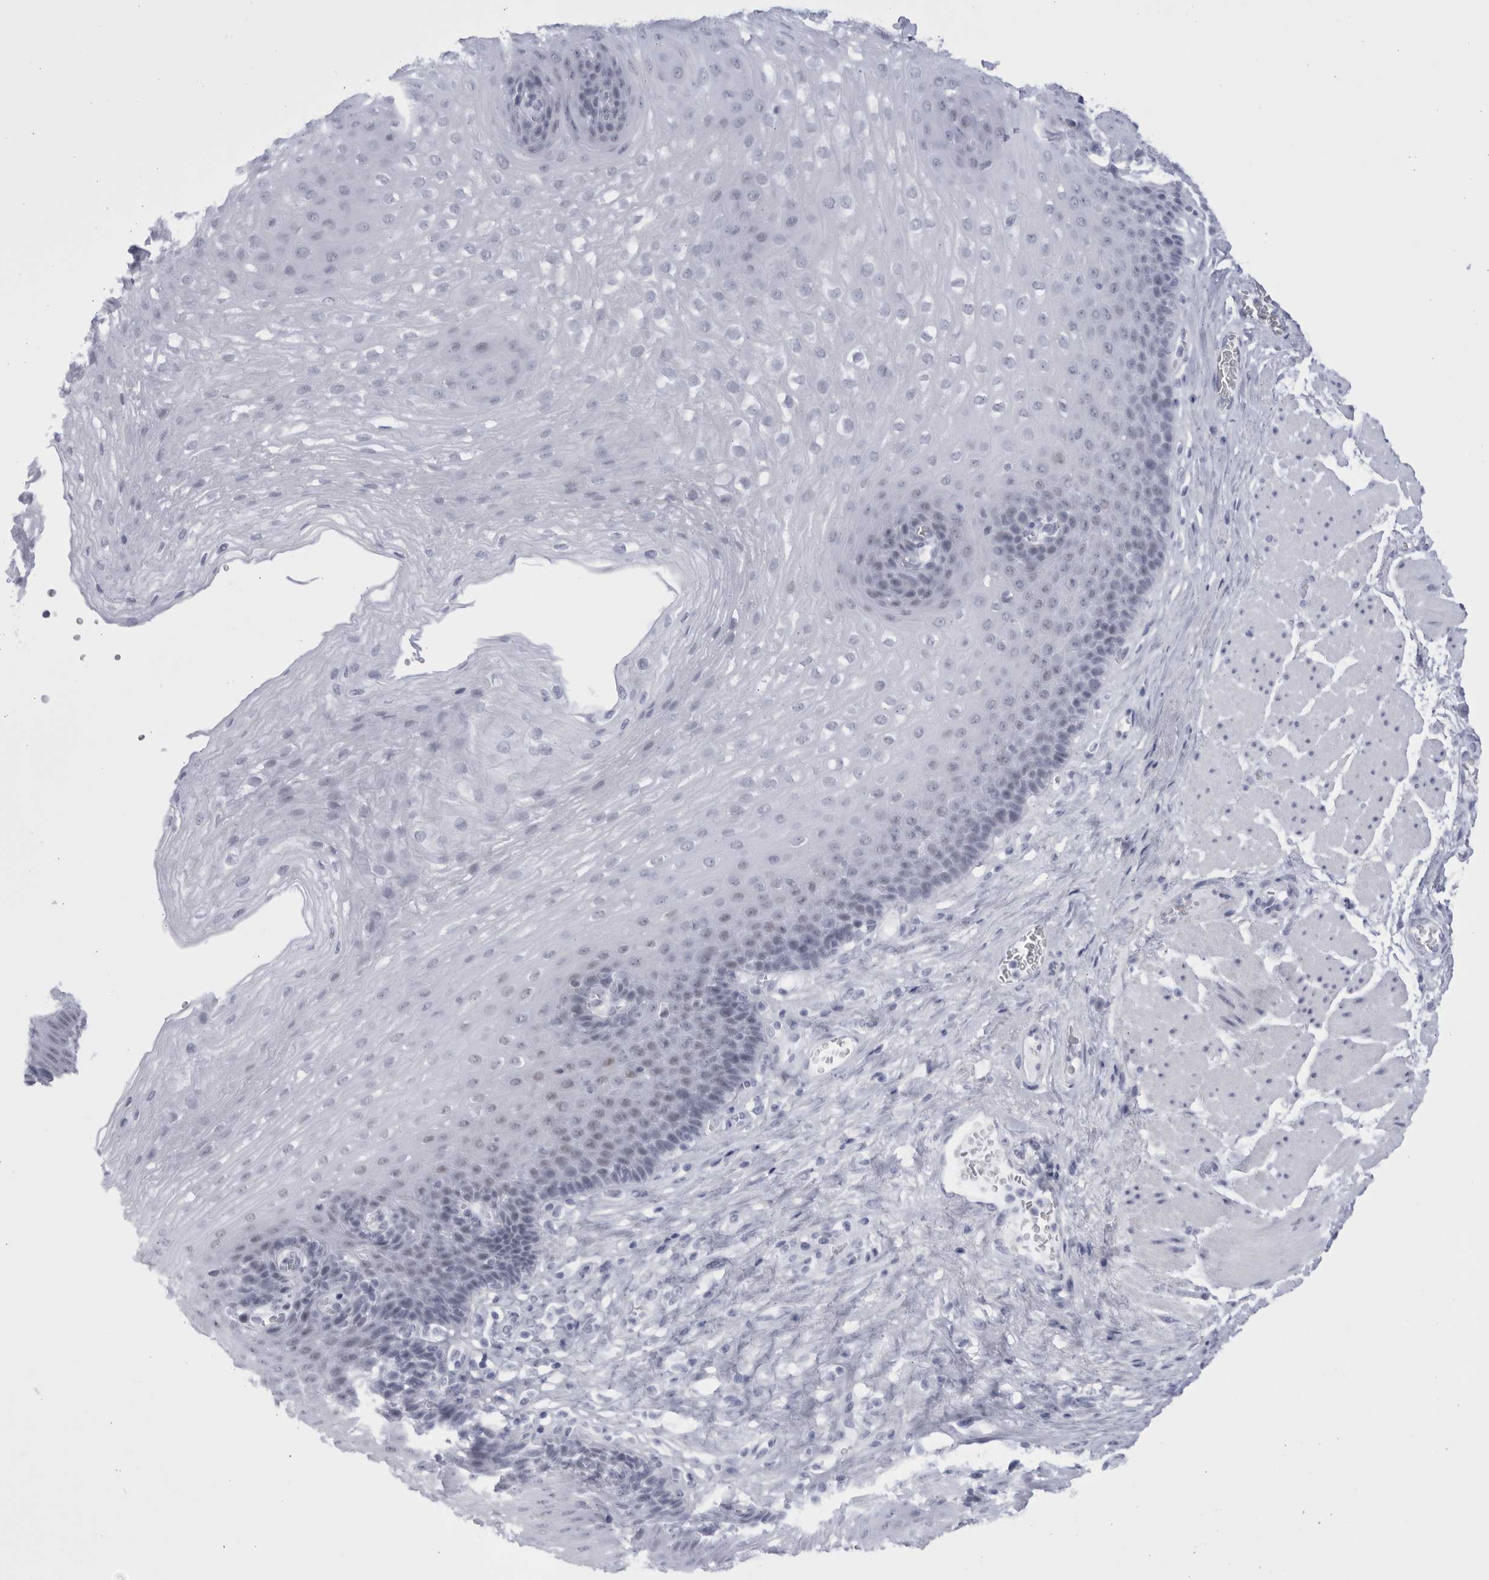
{"staining": {"intensity": "negative", "quantity": "none", "location": "none"}, "tissue": "esophagus", "cell_type": "Squamous epithelial cells", "image_type": "normal", "snomed": [{"axis": "morphology", "description": "Normal tissue, NOS"}, {"axis": "topography", "description": "Esophagus"}], "caption": "Immunohistochemistry of benign esophagus demonstrates no staining in squamous epithelial cells.", "gene": "CCDC181", "patient": {"sex": "female", "age": 66}}